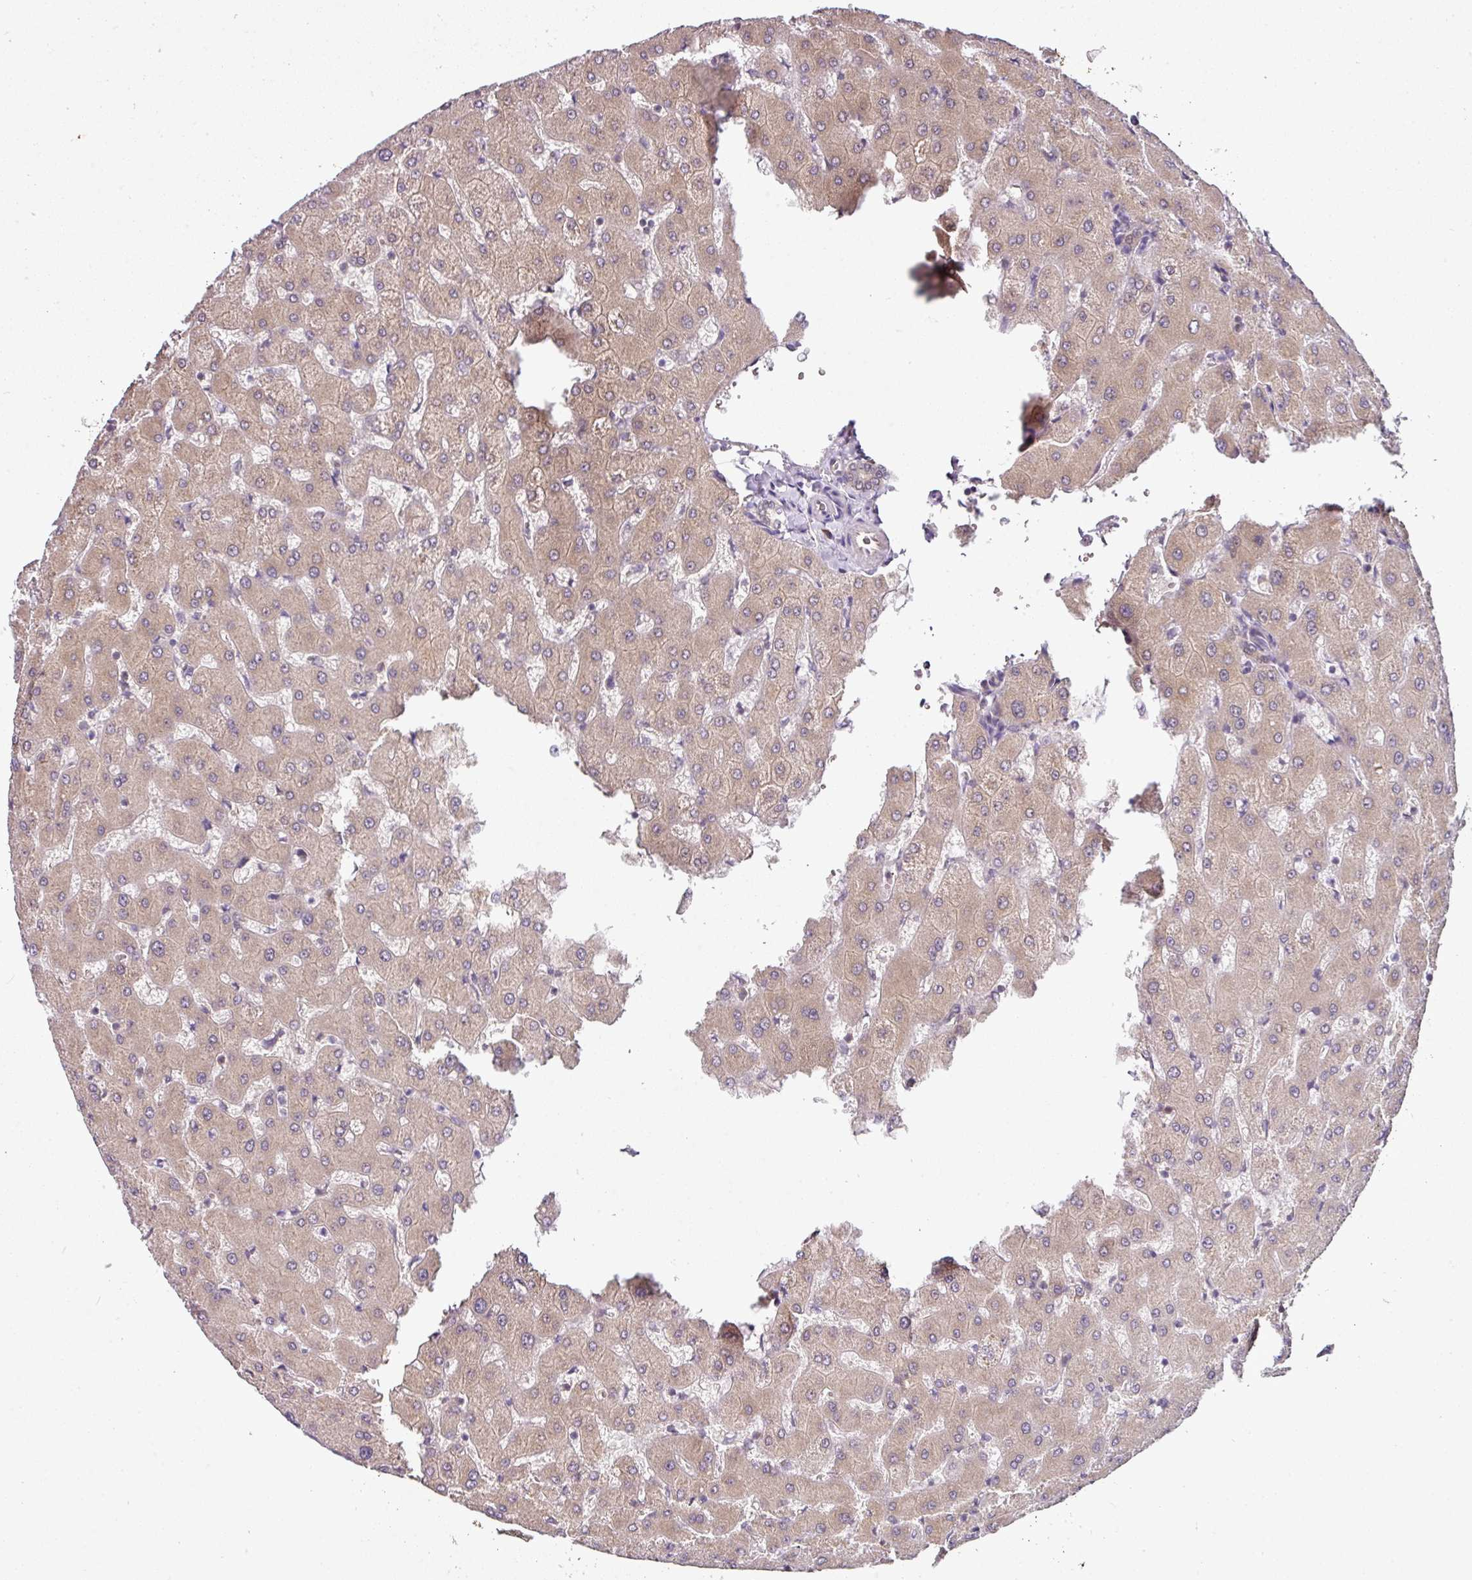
{"staining": {"intensity": "weak", "quantity": ">75%", "location": "cytoplasmic/membranous"}, "tissue": "liver", "cell_type": "Cholangiocytes", "image_type": "normal", "snomed": [{"axis": "morphology", "description": "Normal tissue, NOS"}, {"axis": "topography", "description": "Liver"}], "caption": "DAB immunohistochemical staining of normal liver demonstrates weak cytoplasmic/membranous protein positivity in about >75% of cholangiocytes. (IHC, brightfield microscopy, high magnification).", "gene": "RBM14", "patient": {"sex": "female", "age": 63}}